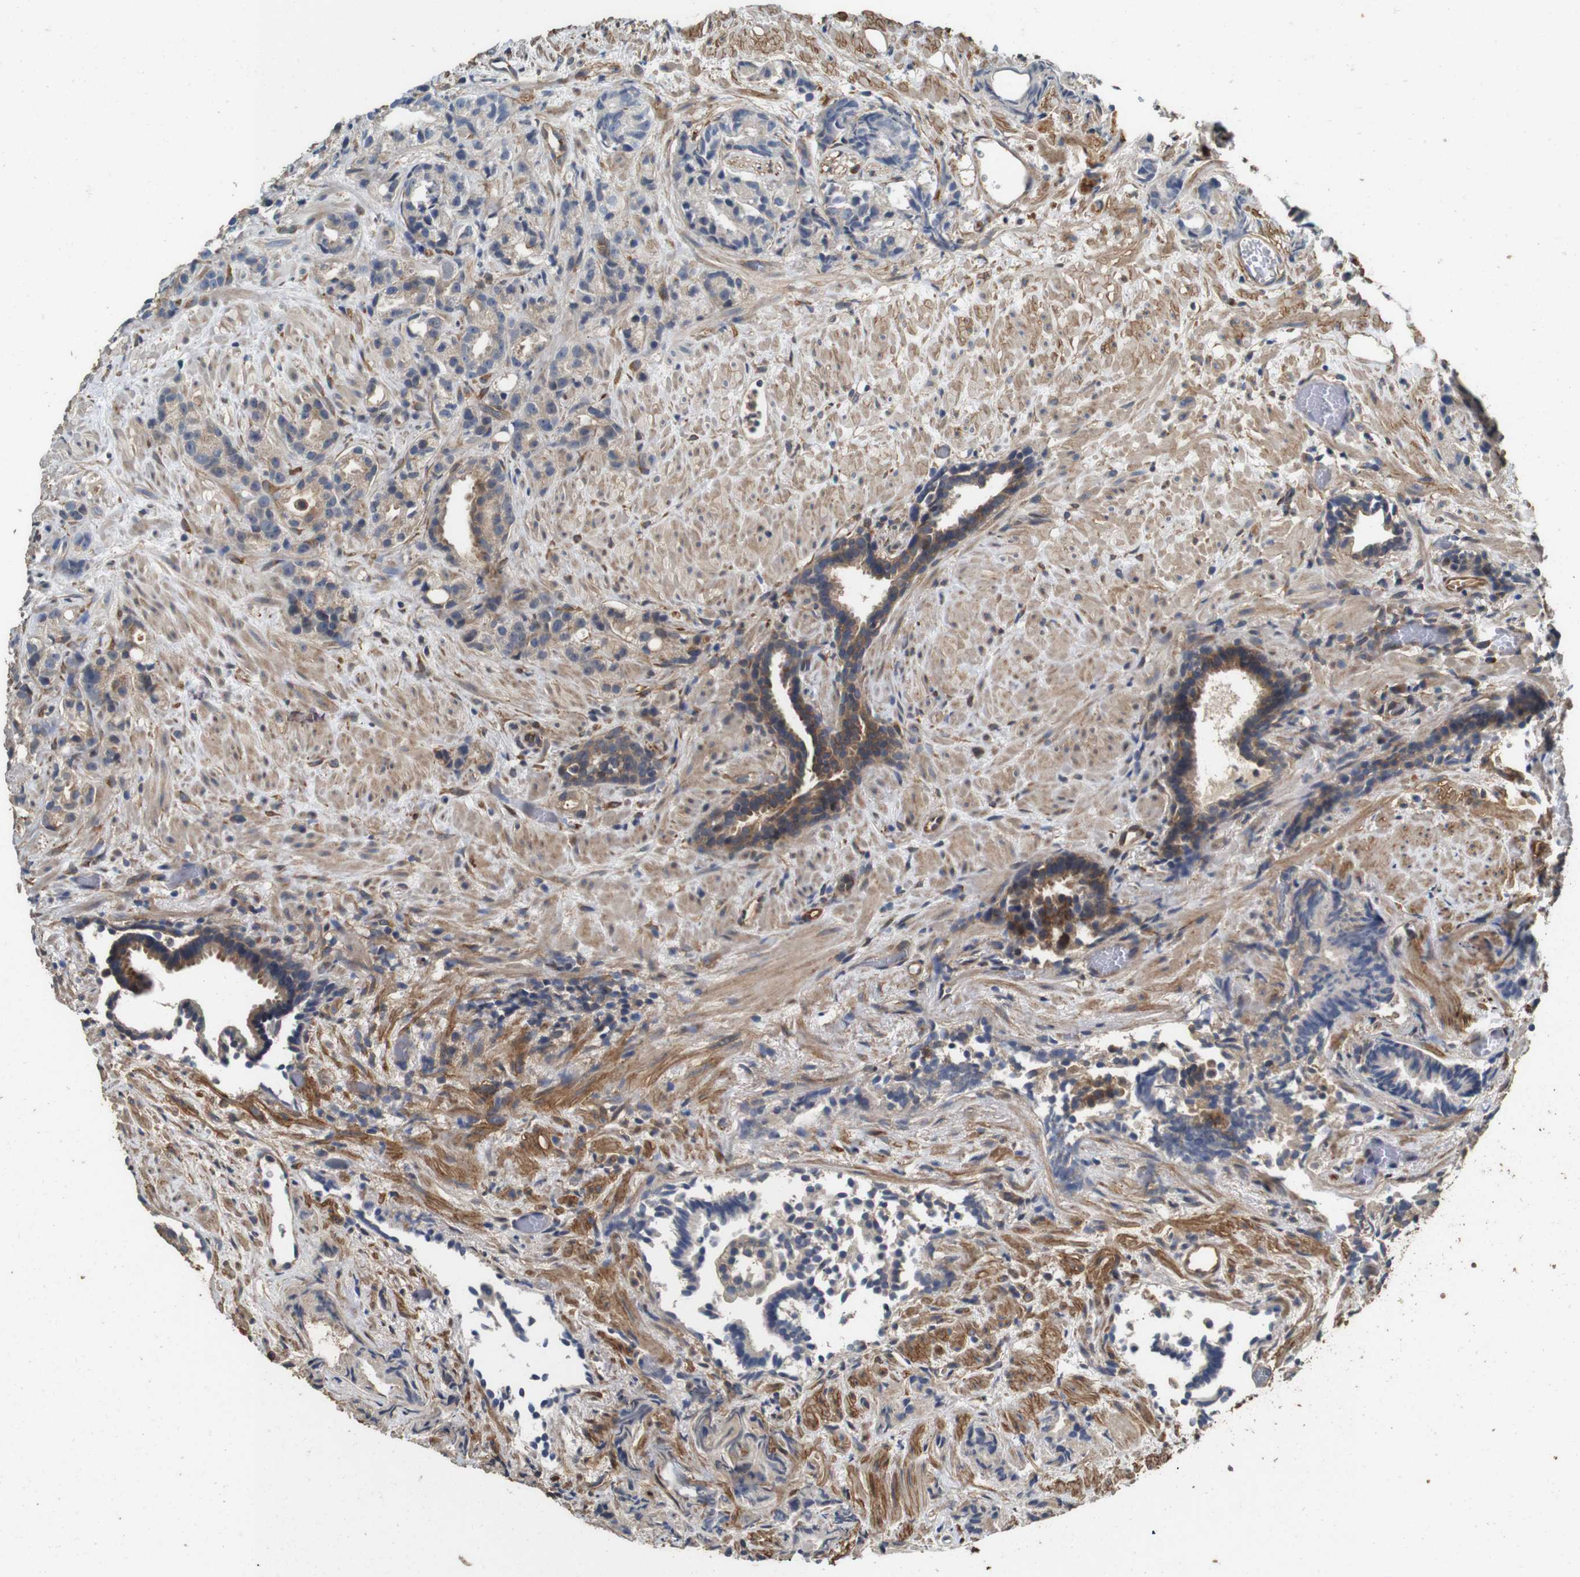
{"staining": {"intensity": "moderate", "quantity": "25%-75%", "location": "cytoplasmic/membranous"}, "tissue": "prostate cancer", "cell_type": "Tumor cells", "image_type": "cancer", "snomed": [{"axis": "morphology", "description": "Adenocarcinoma, Low grade"}, {"axis": "topography", "description": "Prostate"}], "caption": "High-magnification brightfield microscopy of adenocarcinoma (low-grade) (prostate) stained with DAB (brown) and counterstained with hematoxylin (blue). tumor cells exhibit moderate cytoplasmic/membranous positivity is present in approximately25%-75% of cells.", "gene": "CNPY4", "patient": {"sex": "male", "age": 89}}